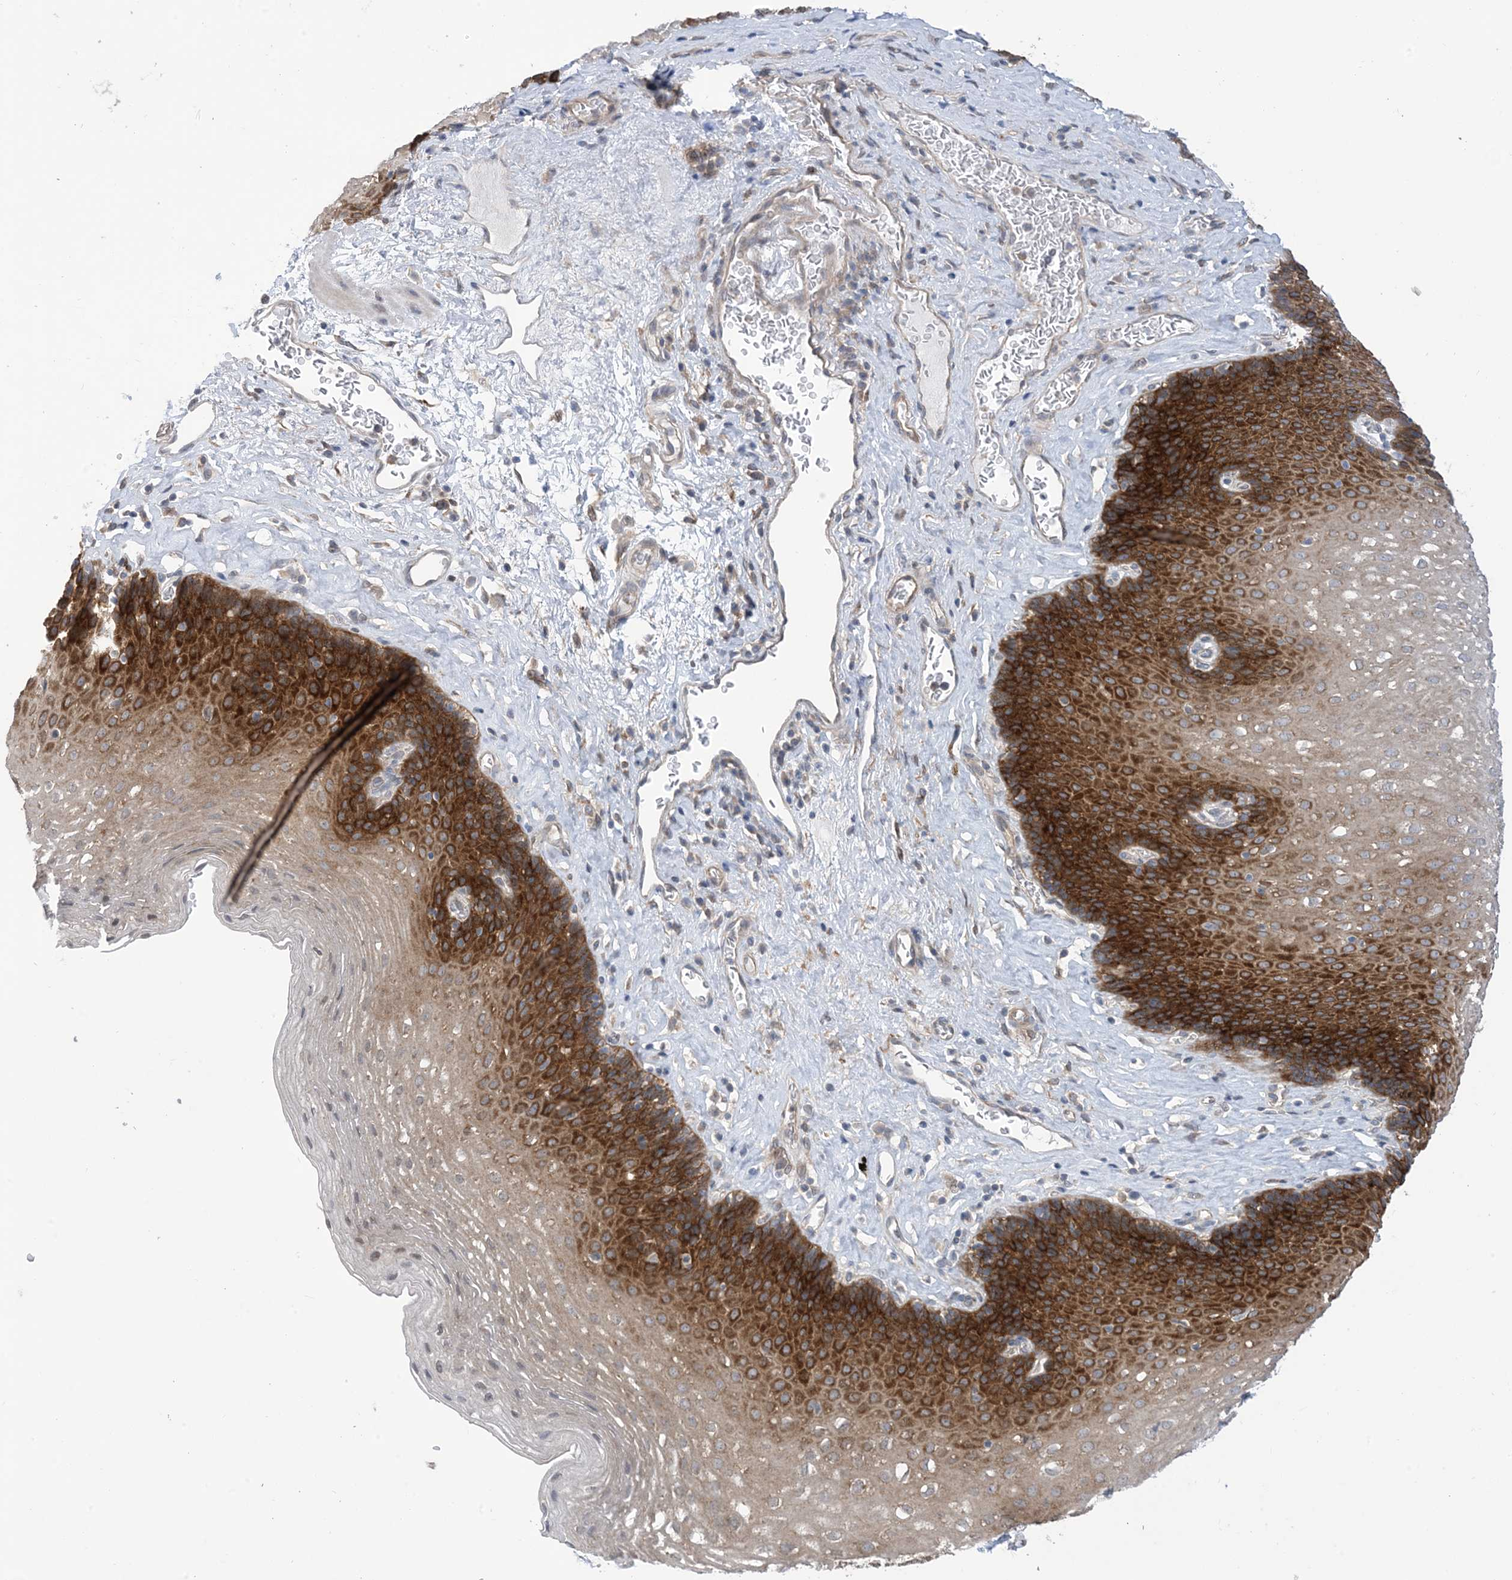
{"staining": {"intensity": "strong", "quantity": "25%-75%", "location": "cytoplasmic/membranous"}, "tissue": "esophagus", "cell_type": "Squamous epithelial cells", "image_type": "normal", "snomed": [{"axis": "morphology", "description": "Normal tissue, NOS"}, {"axis": "topography", "description": "Esophagus"}], "caption": "DAB immunohistochemical staining of benign human esophagus reveals strong cytoplasmic/membranous protein staining in approximately 25%-75% of squamous epithelial cells.", "gene": "EHBP1", "patient": {"sex": "female", "age": 66}}